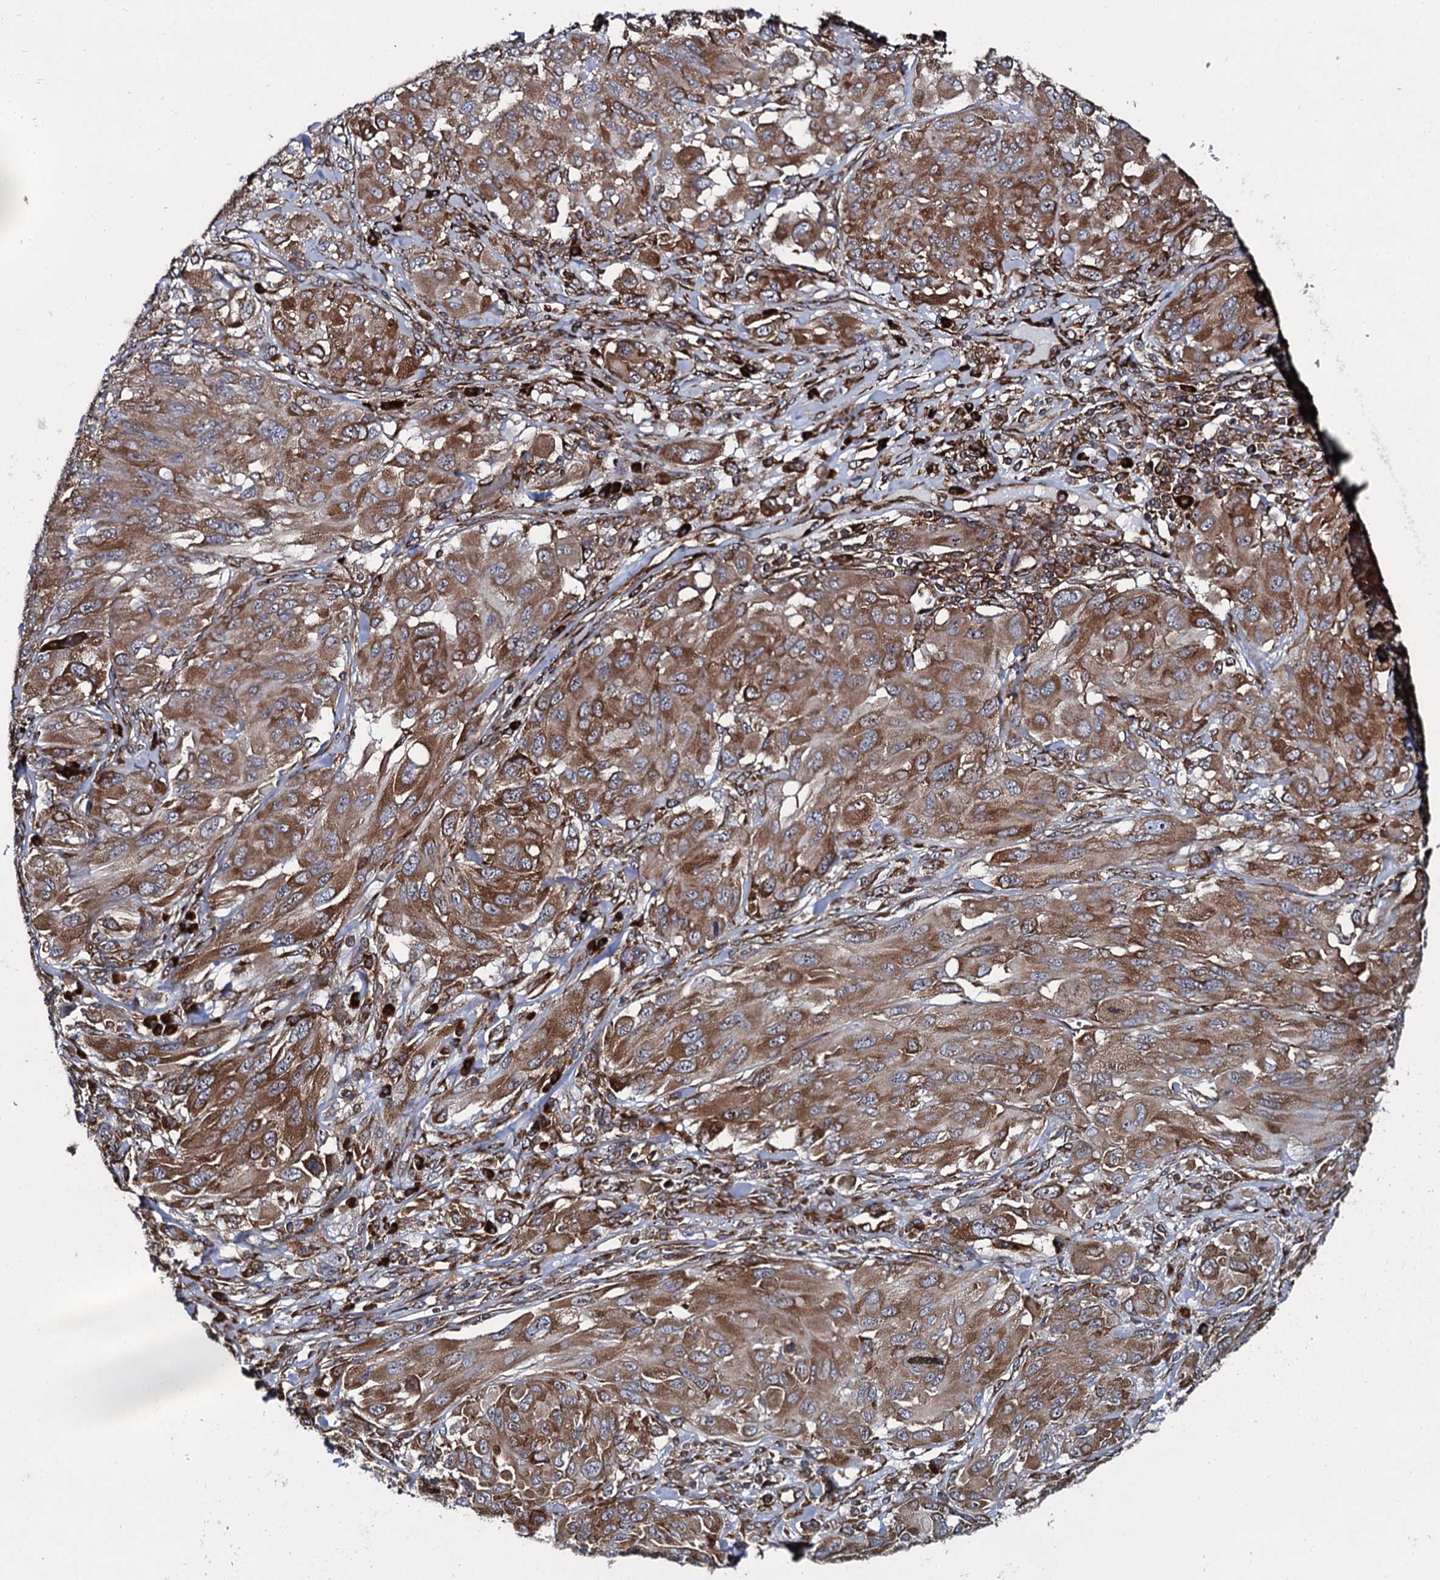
{"staining": {"intensity": "moderate", "quantity": ">75%", "location": "cytoplasmic/membranous"}, "tissue": "melanoma", "cell_type": "Tumor cells", "image_type": "cancer", "snomed": [{"axis": "morphology", "description": "Malignant melanoma, NOS"}, {"axis": "topography", "description": "Skin"}], "caption": "This histopathology image exhibits immunohistochemistry (IHC) staining of malignant melanoma, with medium moderate cytoplasmic/membranous positivity in about >75% of tumor cells.", "gene": "SPTY2D1", "patient": {"sex": "female", "age": 91}}